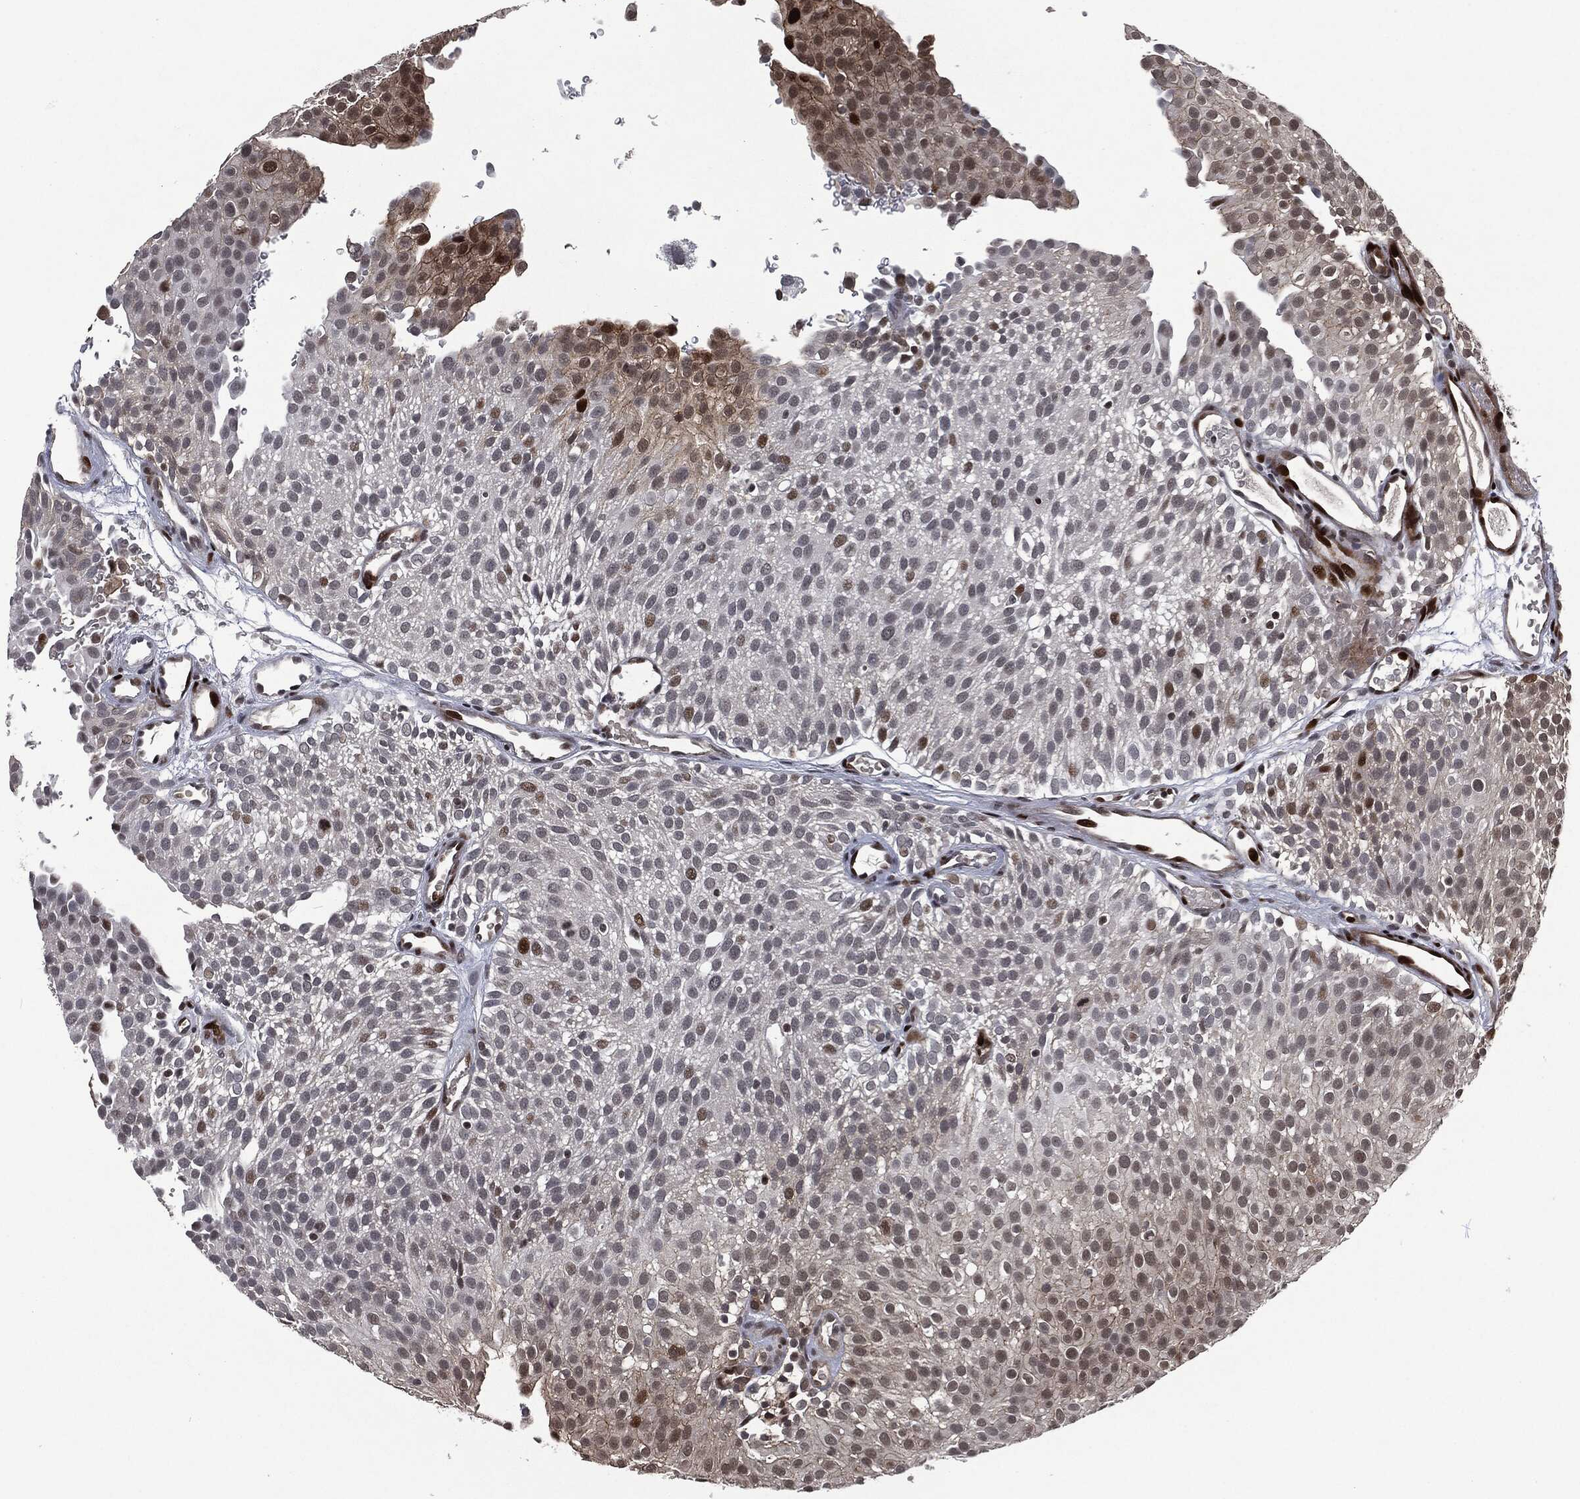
{"staining": {"intensity": "moderate", "quantity": "<25%", "location": "nuclear"}, "tissue": "urothelial cancer", "cell_type": "Tumor cells", "image_type": "cancer", "snomed": [{"axis": "morphology", "description": "Urothelial carcinoma, Low grade"}, {"axis": "topography", "description": "Urinary bladder"}], "caption": "IHC micrograph of neoplastic tissue: urothelial cancer stained using immunohistochemistry shows low levels of moderate protein expression localized specifically in the nuclear of tumor cells, appearing as a nuclear brown color.", "gene": "EGFR", "patient": {"sex": "male", "age": 78}}